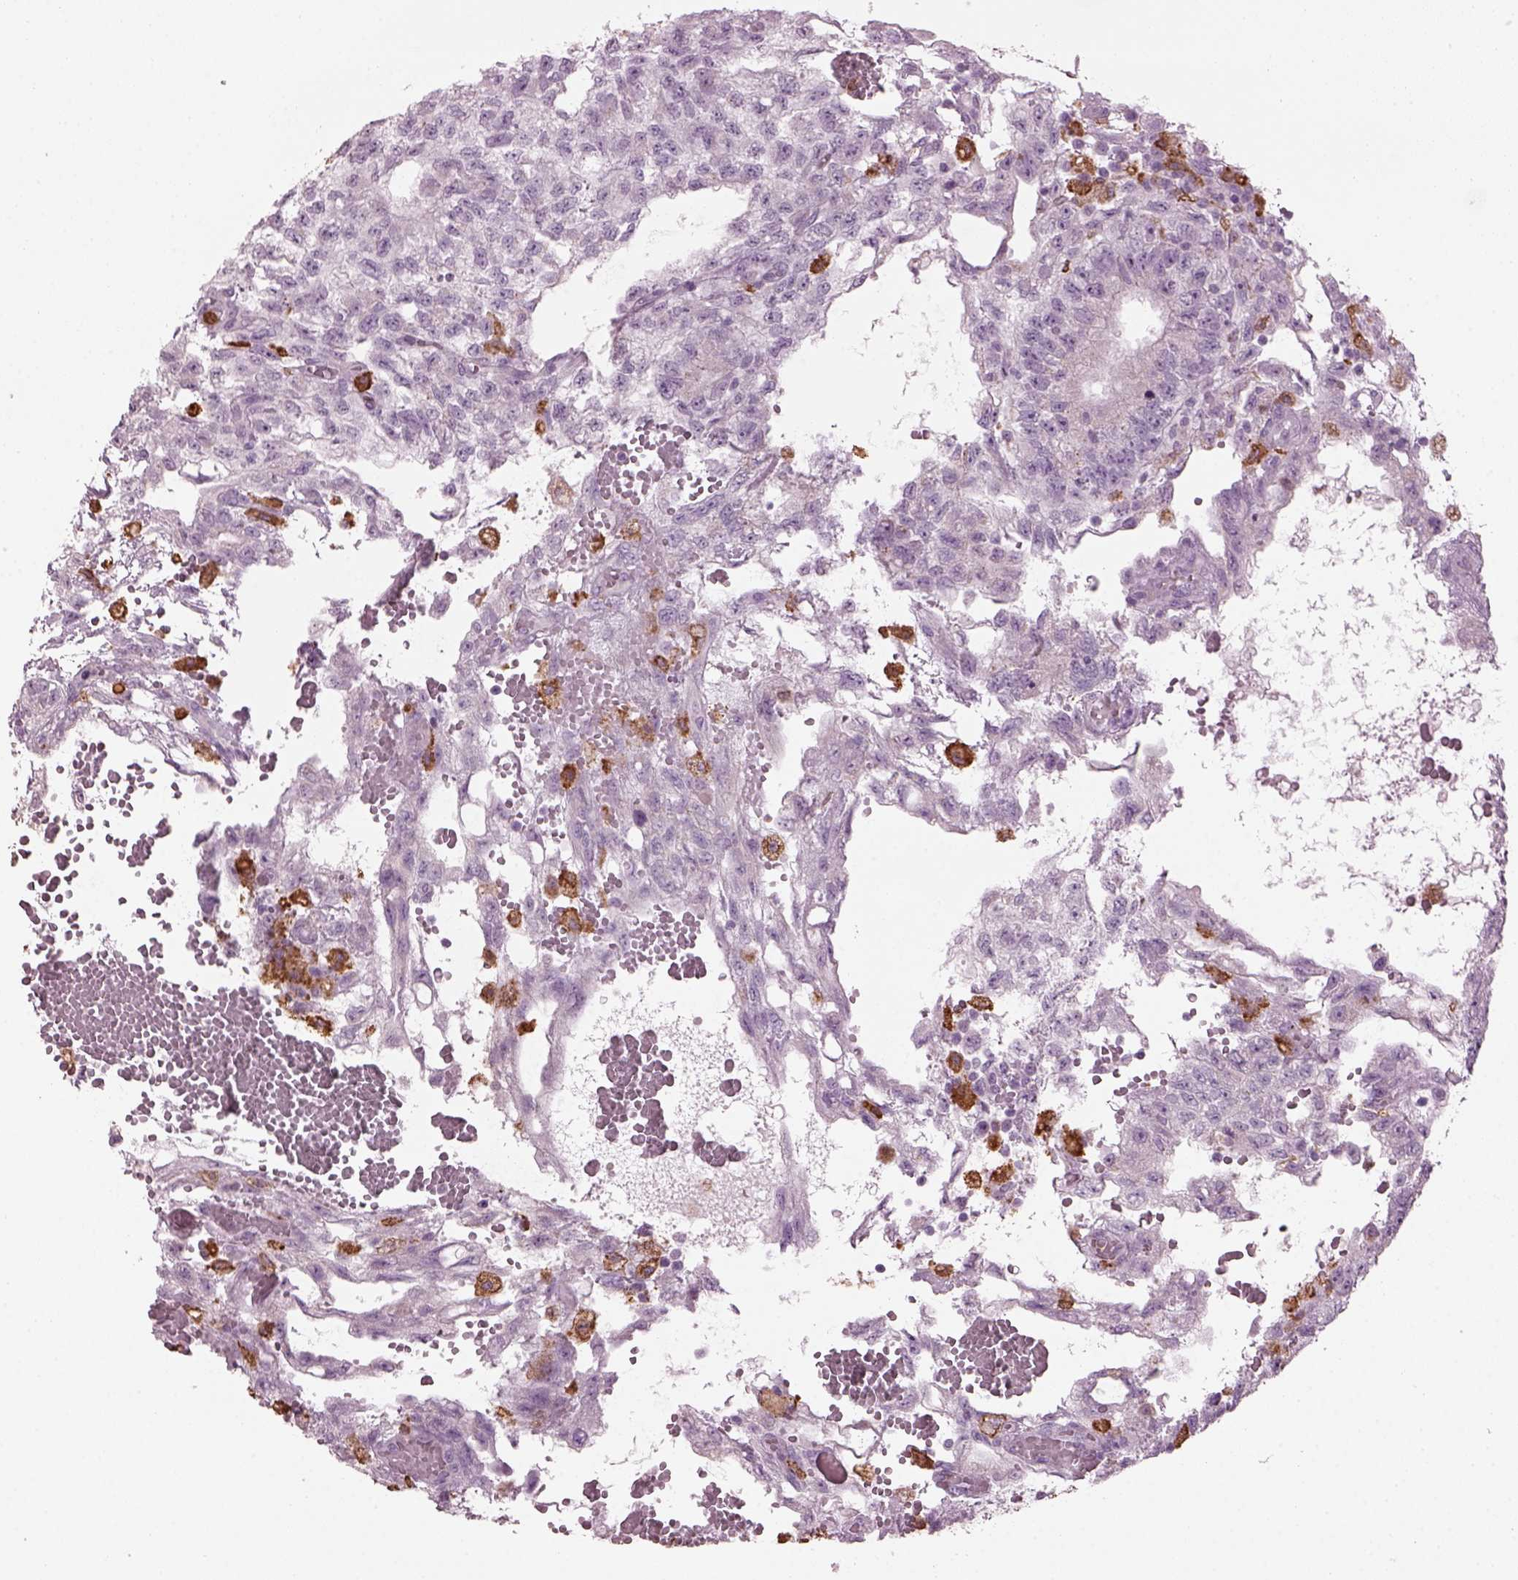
{"staining": {"intensity": "negative", "quantity": "none", "location": "none"}, "tissue": "testis cancer", "cell_type": "Tumor cells", "image_type": "cancer", "snomed": [{"axis": "morphology", "description": "Carcinoma, Embryonal, NOS"}, {"axis": "topography", "description": "Testis"}], "caption": "Embryonal carcinoma (testis) was stained to show a protein in brown. There is no significant staining in tumor cells.", "gene": "TMEM231", "patient": {"sex": "male", "age": 32}}